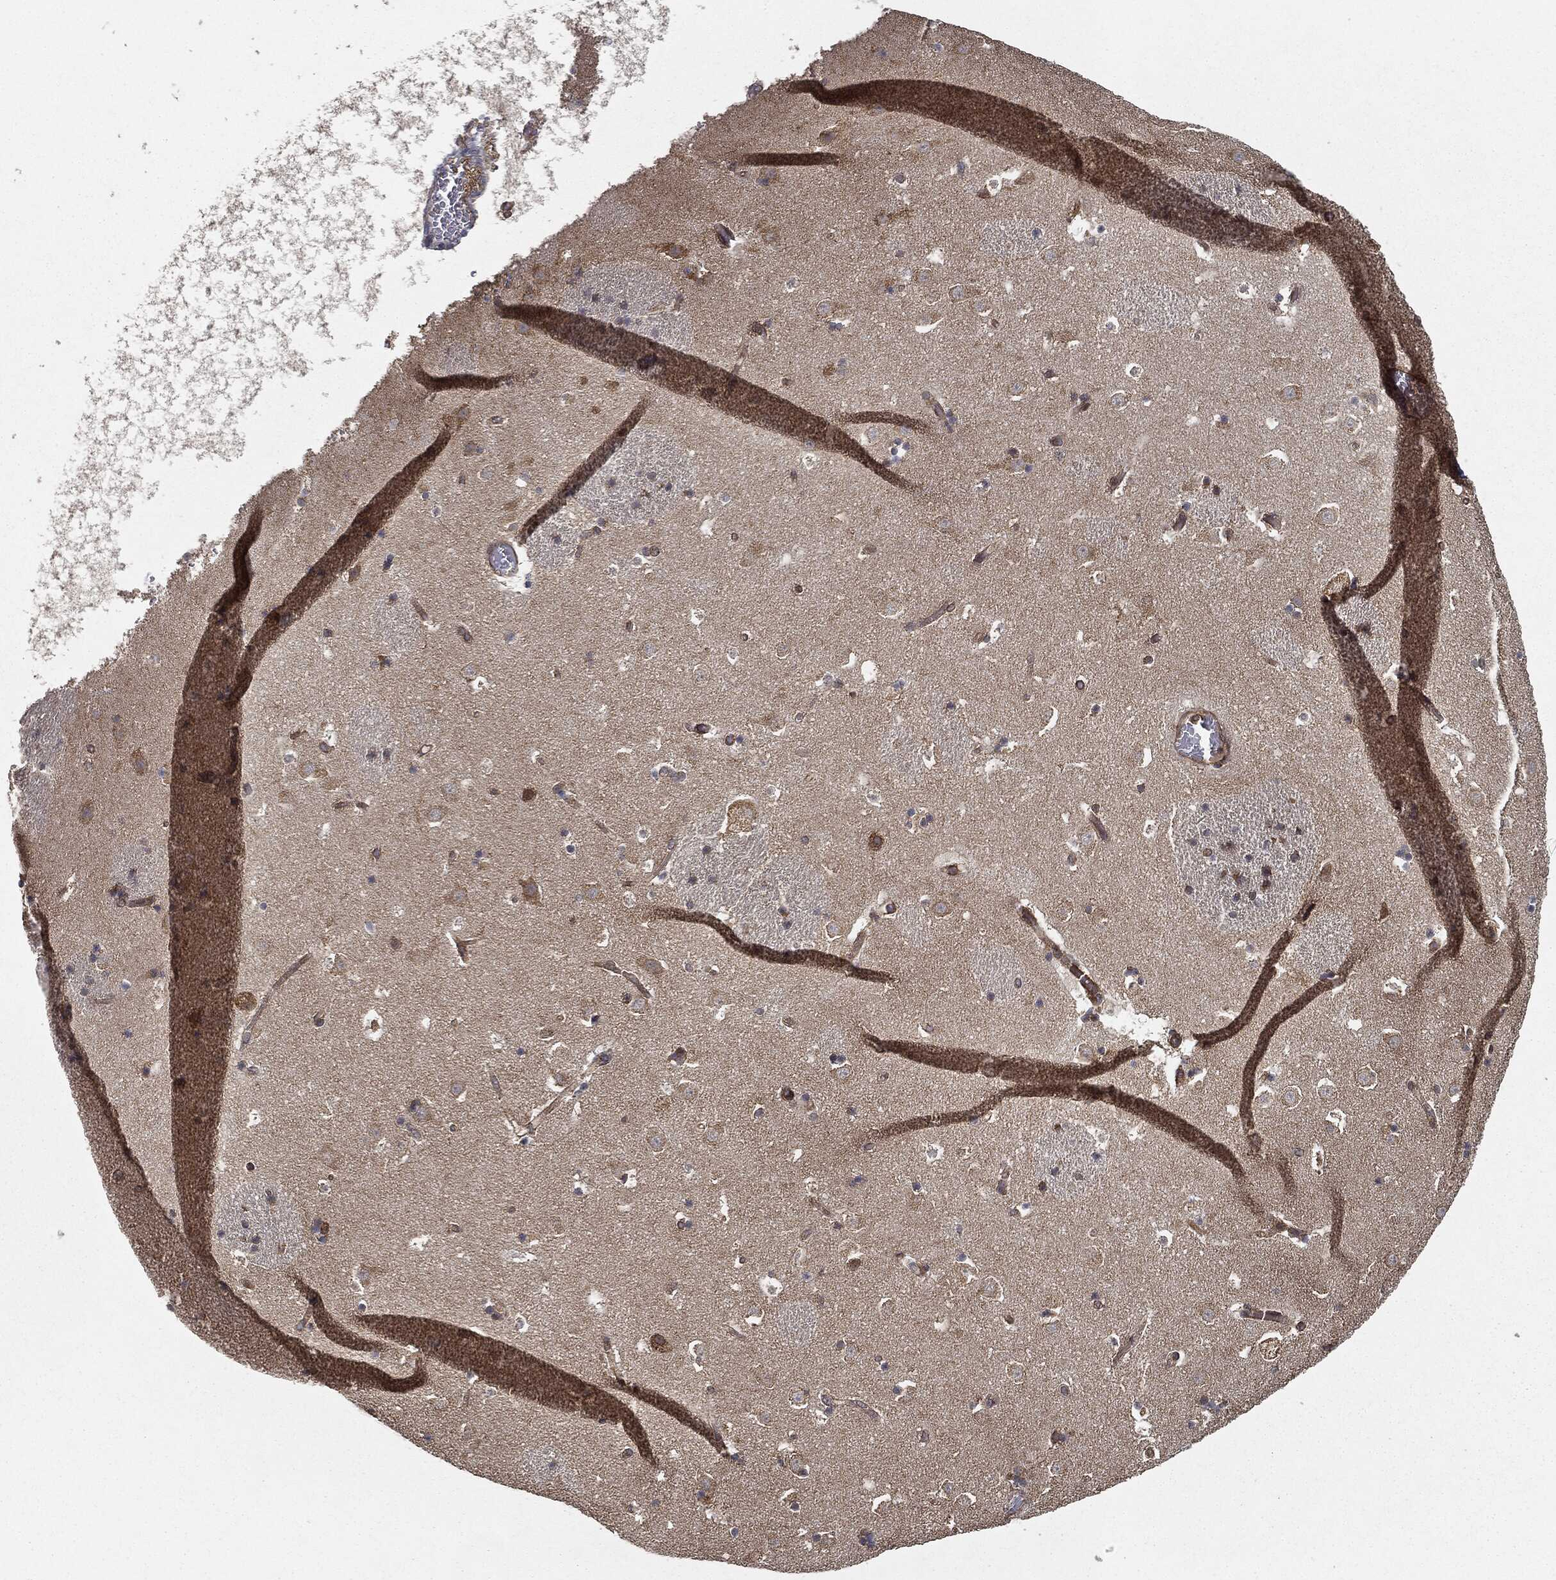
{"staining": {"intensity": "negative", "quantity": "none", "location": "none"}, "tissue": "caudate", "cell_type": "Glial cells", "image_type": "normal", "snomed": [{"axis": "morphology", "description": "Normal tissue, NOS"}, {"axis": "topography", "description": "Lateral ventricle wall"}], "caption": "An IHC histopathology image of unremarkable caudate is shown. There is no staining in glial cells of caudate.", "gene": "MIER2", "patient": {"sex": "female", "age": 42}}